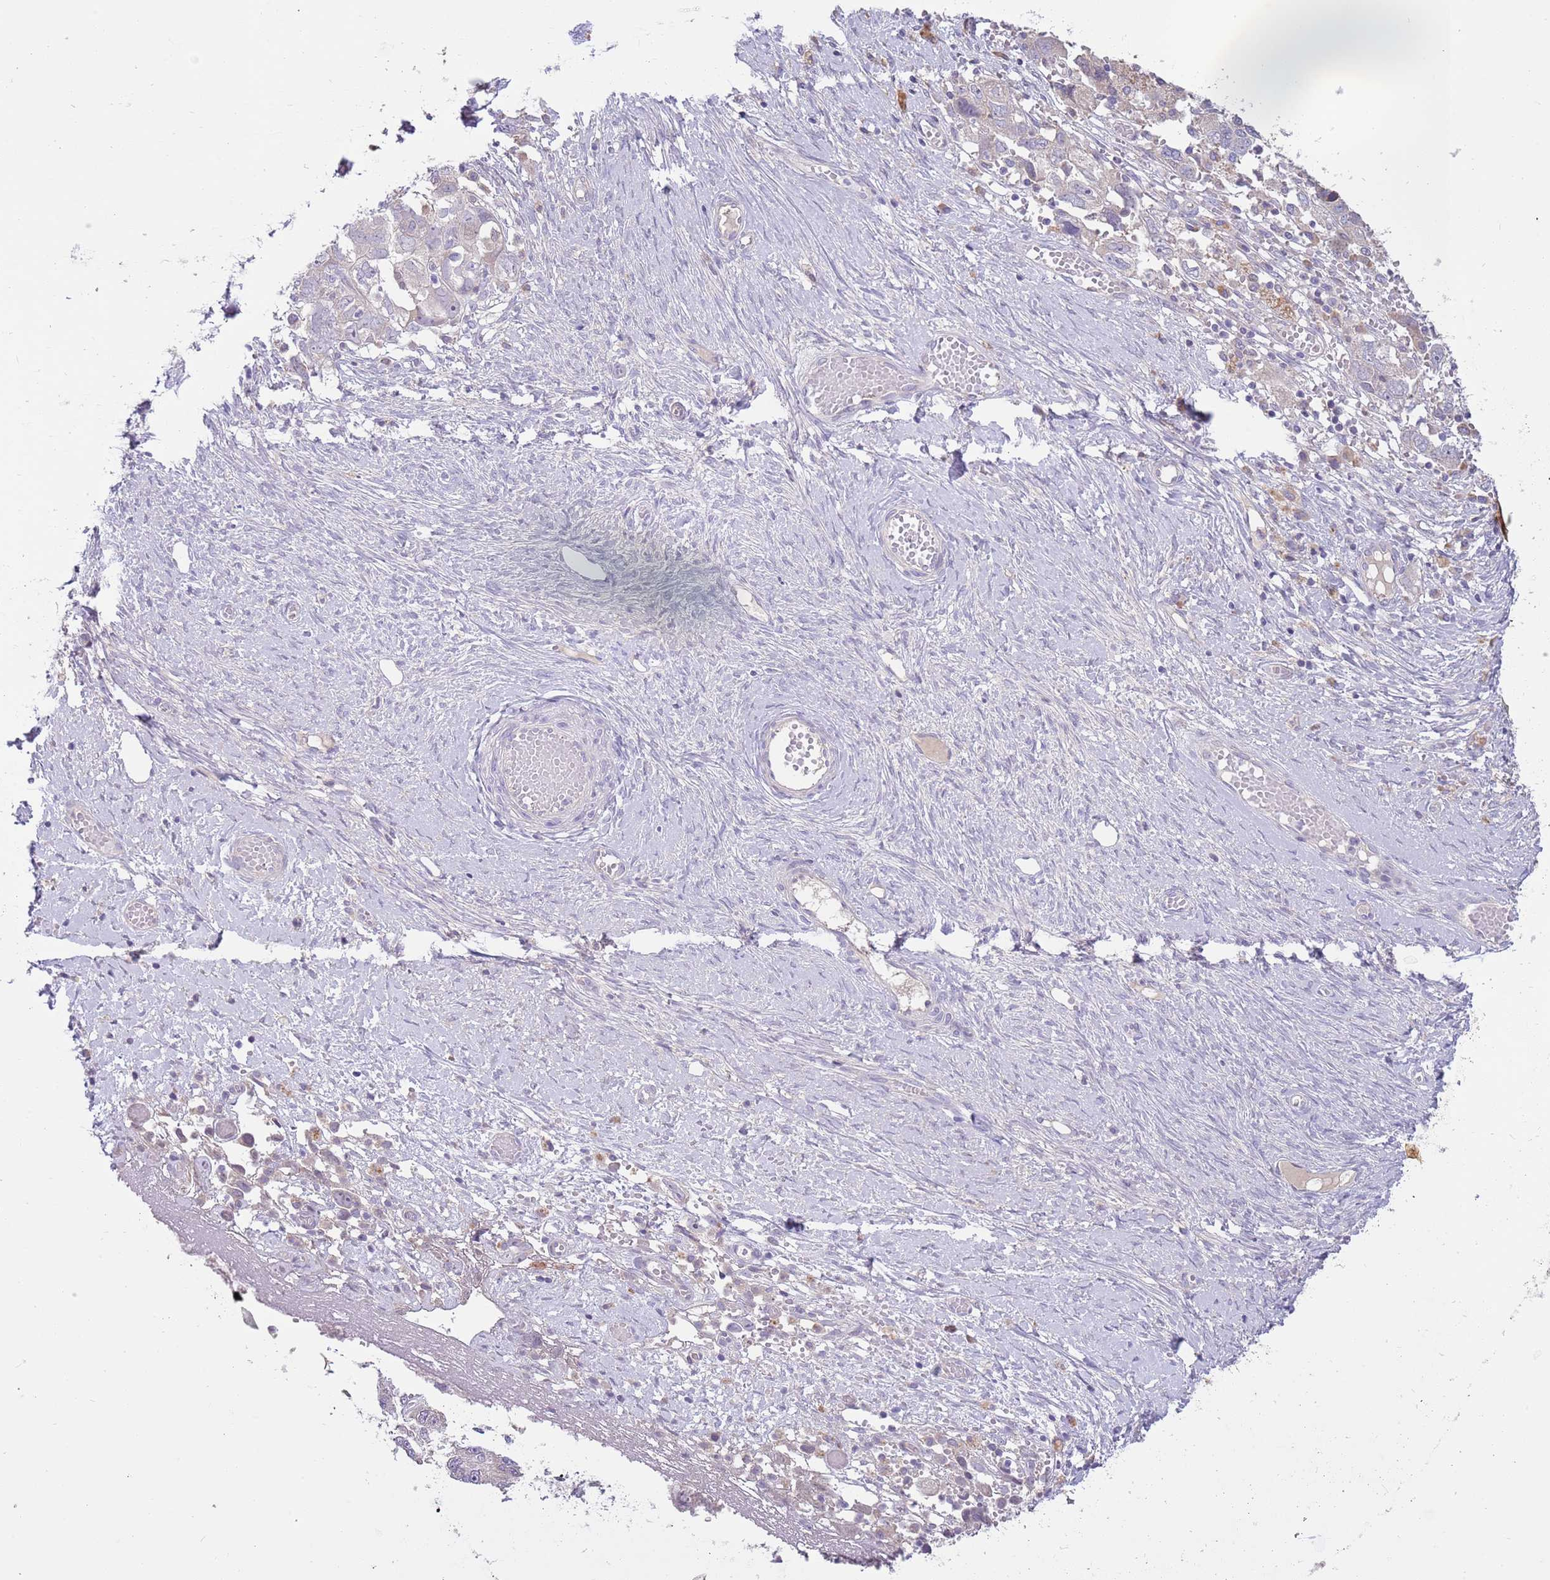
{"staining": {"intensity": "negative", "quantity": "none", "location": "none"}, "tissue": "ovarian cancer", "cell_type": "Tumor cells", "image_type": "cancer", "snomed": [{"axis": "morphology", "description": "Carcinoma, NOS"}, {"axis": "morphology", "description": "Cystadenocarcinoma, serous, NOS"}, {"axis": "topography", "description": "Ovary"}], "caption": "Immunohistochemistry histopathology image of carcinoma (ovarian) stained for a protein (brown), which exhibits no staining in tumor cells. (Brightfield microscopy of DAB (3,3'-diaminobenzidine) immunohistochemistry (IHC) at high magnification).", "gene": "CABYR", "patient": {"sex": "female", "age": 69}}